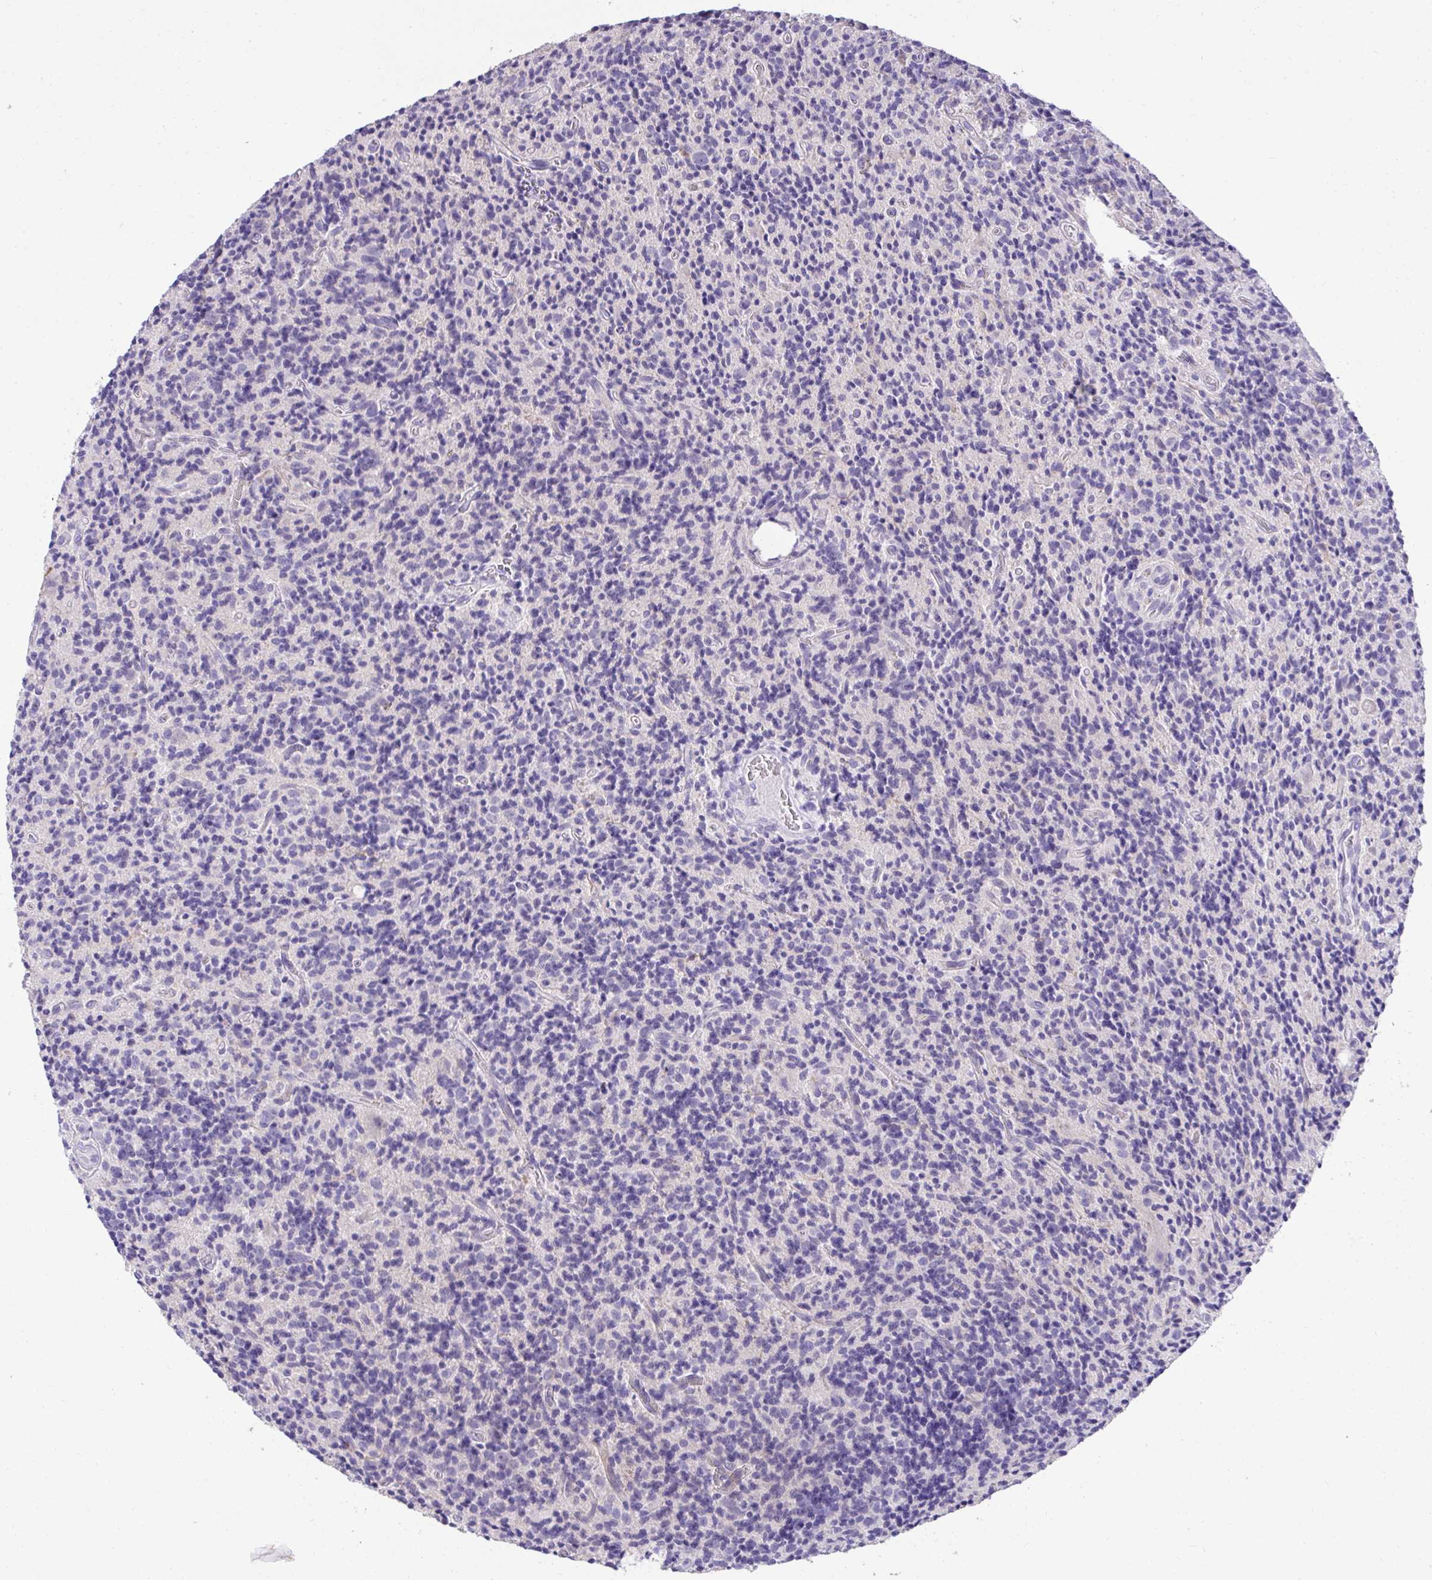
{"staining": {"intensity": "negative", "quantity": "none", "location": "none"}, "tissue": "glioma", "cell_type": "Tumor cells", "image_type": "cancer", "snomed": [{"axis": "morphology", "description": "Glioma, malignant, High grade"}, {"axis": "topography", "description": "Brain"}], "caption": "Immunohistochemical staining of human high-grade glioma (malignant) shows no significant staining in tumor cells.", "gene": "TMCO5A", "patient": {"sex": "male", "age": 76}}